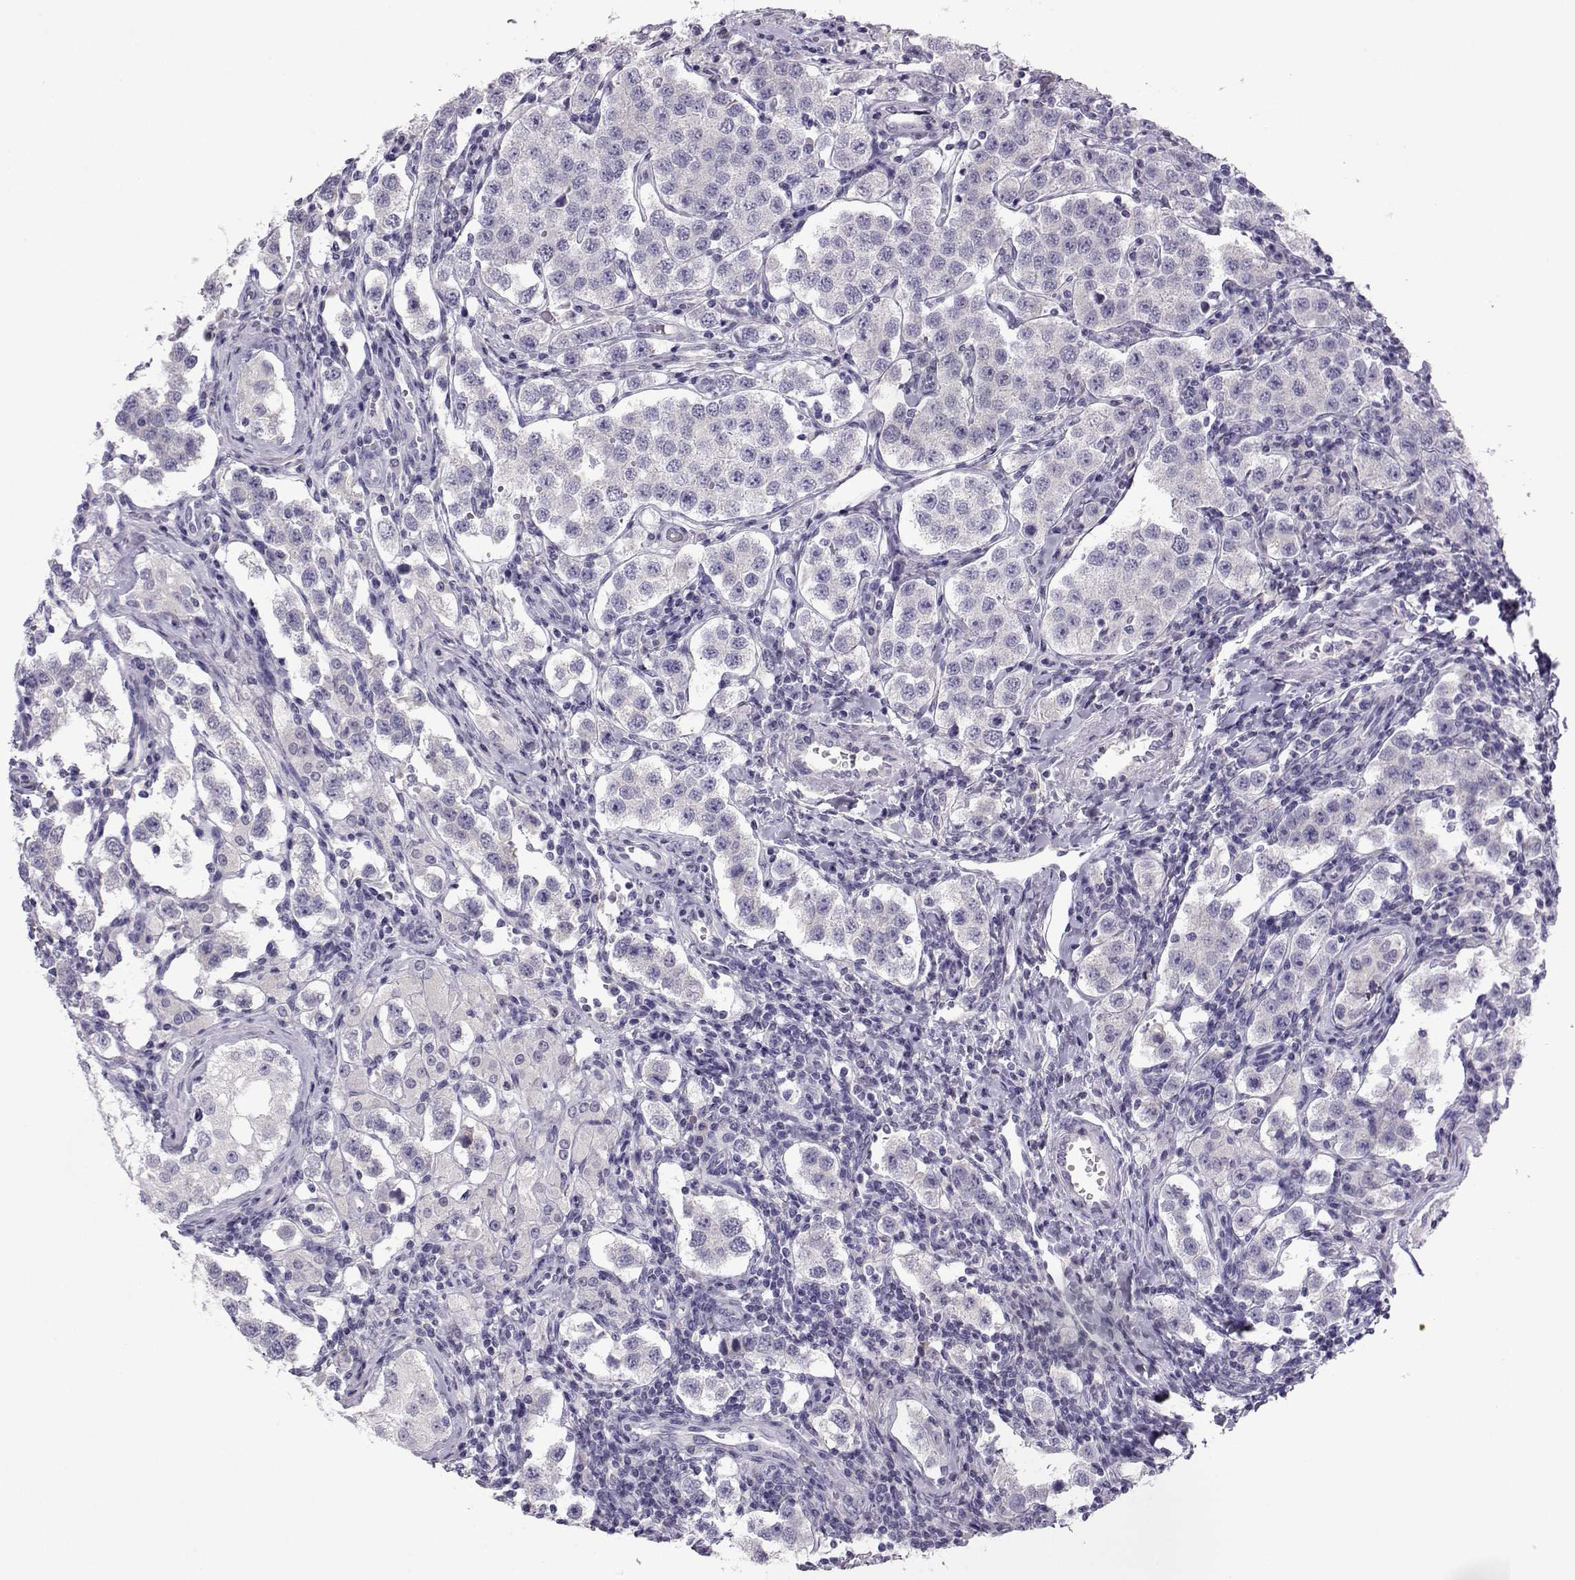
{"staining": {"intensity": "negative", "quantity": "none", "location": "none"}, "tissue": "testis cancer", "cell_type": "Tumor cells", "image_type": "cancer", "snomed": [{"axis": "morphology", "description": "Seminoma, NOS"}, {"axis": "topography", "description": "Testis"}], "caption": "DAB (3,3'-diaminobenzidine) immunohistochemical staining of testis cancer shows no significant staining in tumor cells.", "gene": "ARMC2", "patient": {"sex": "male", "age": 37}}